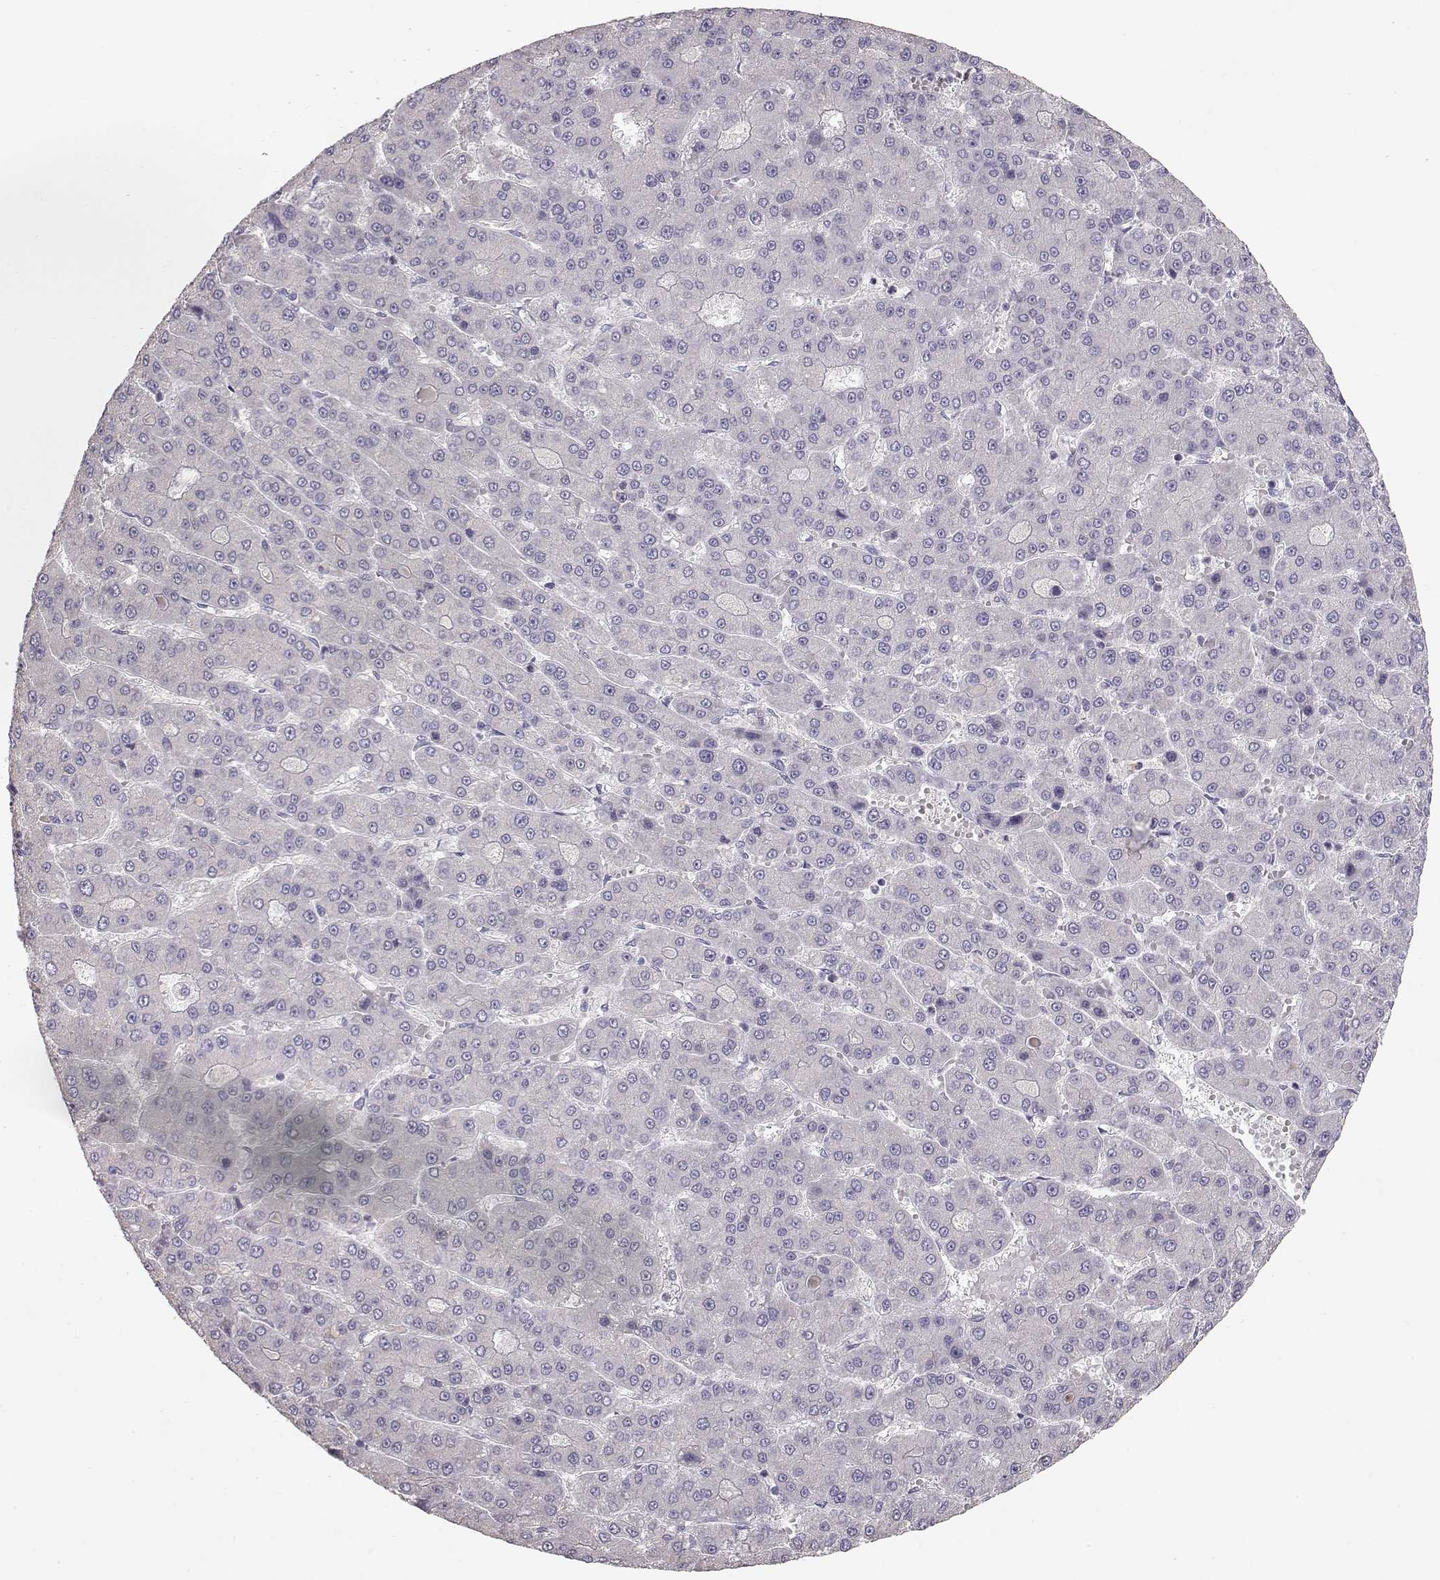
{"staining": {"intensity": "negative", "quantity": "none", "location": "none"}, "tissue": "liver cancer", "cell_type": "Tumor cells", "image_type": "cancer", "snomed": [{"axis": "morphology", "description": "Carcinoma, Hepatocellular, NOS"}, {"axis": "topography", "description": "Liver"}], "caption": "Immunohistochemistry (IHC) image of neoplastic tissue: liver cancer (hepatocellular carcinoma) stained with DAB reveals no significant protein staining in tumor cells.", "gene": "SLC18A1", "patient": {"sex": "male", "age": 70}}